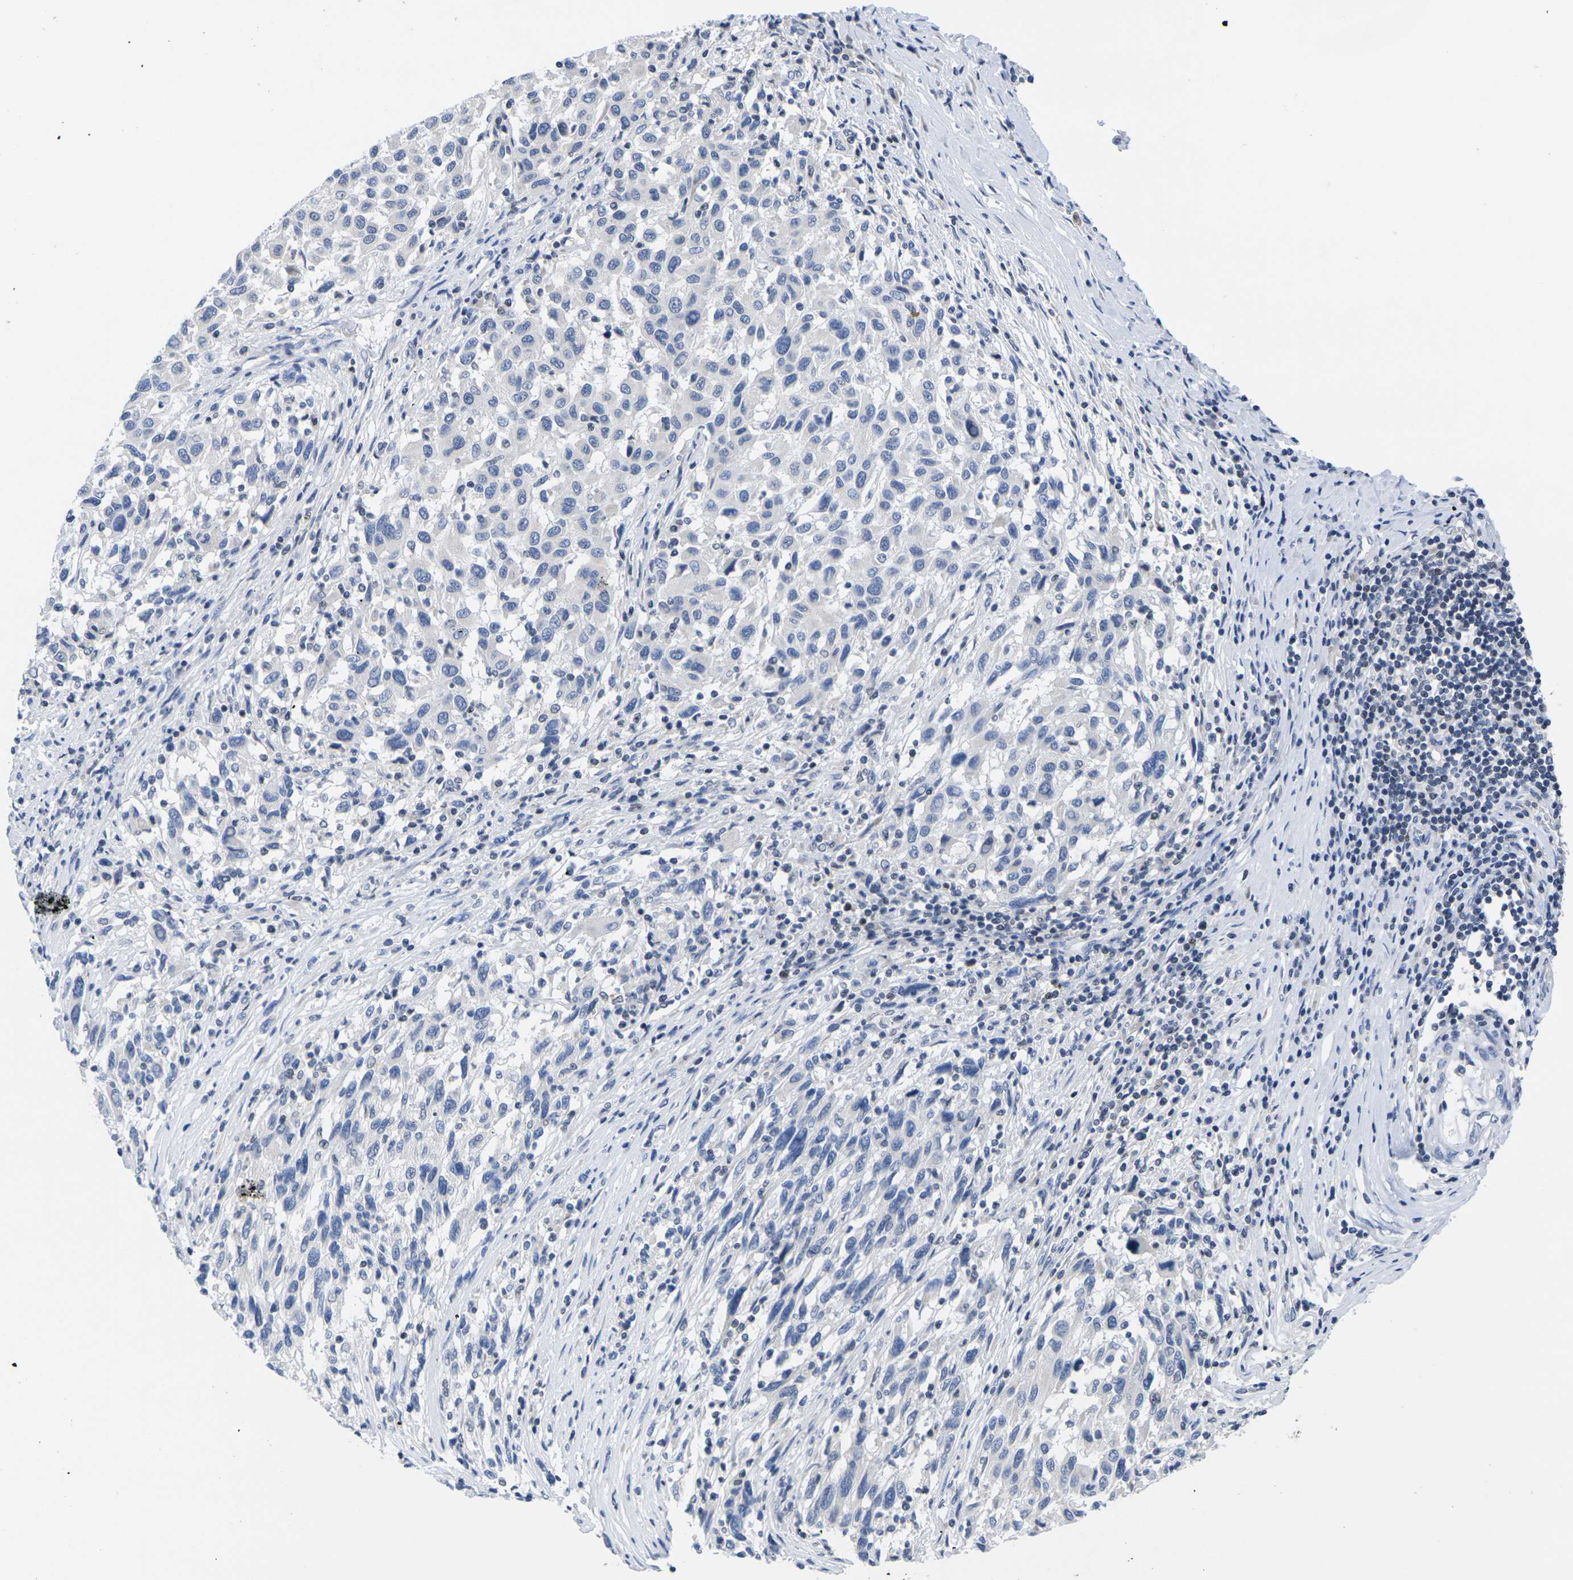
{"staining": {"intensity": "negative", "quantity": "none", "location": "none"}, "tissue": "melanoma", "cell_type": "Tumor cells", "image_type": "cancer", "snomed": [{"axis": "morphology", "description": "Malignant melanoma, Metastatic site"}, {"axis": "topography", "description": "Lymph node"}], "caption": "The micrograph demonstrates no significant positivity in tumor cells of malignant melanoma (metastatic site).", "gene": "IKZF1", "patient": {"sex": "male", "age": 61}}